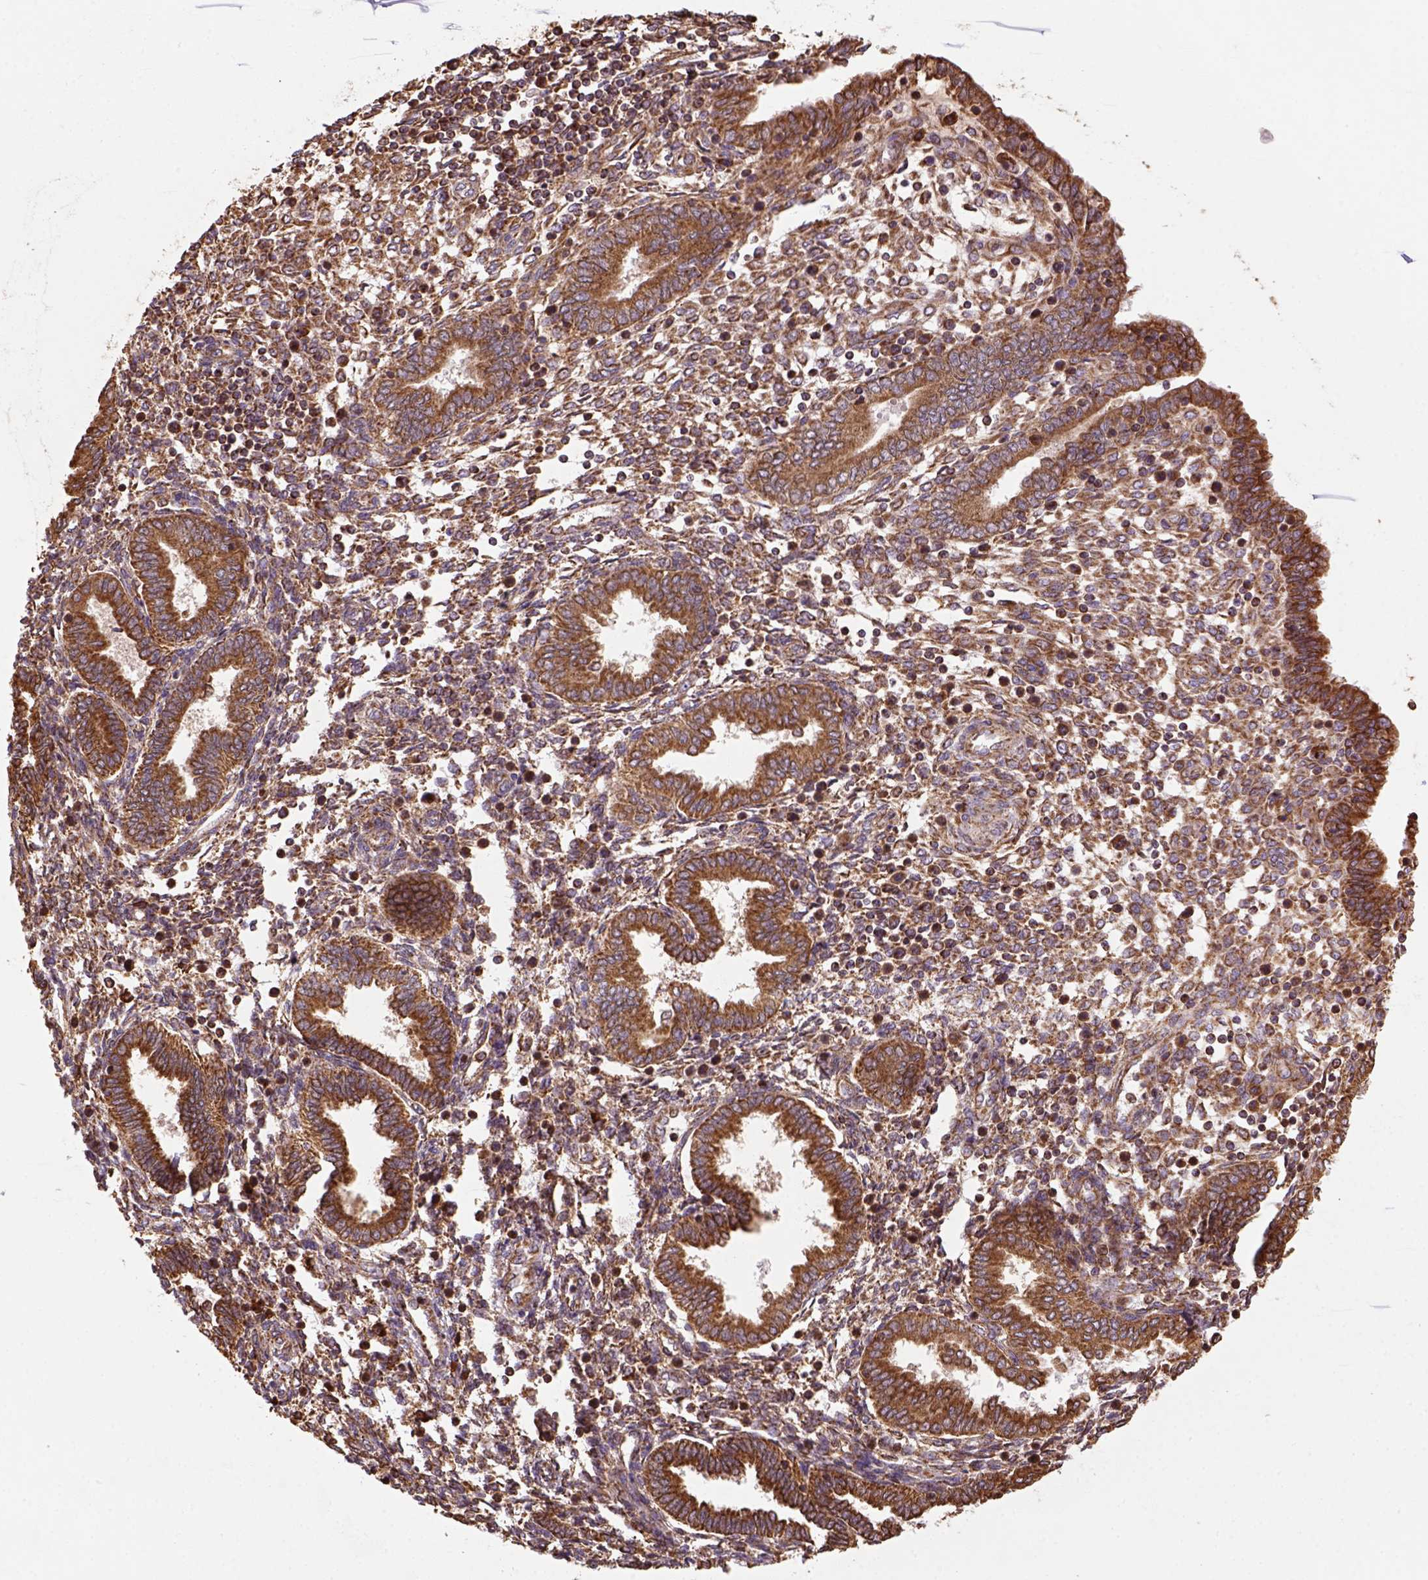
{"staining": {"intensity": "moderate", "quantity": ">75%", "location": "cytoplasmic/membranous"}, "tissue": "endometrium", "cell_type": "Cells in endometrial stroma", "image_type": "normal", "snomed": [{"axis": "morphology", "description": "Normal tissue, NOS"}, {"axis": "topography", "description": "Endometrium"}], "caption": "Brown immunohistochemical staining in normal endometrium exhibits moderate cytoplasmic/membranous staining in approximately >75% of cells in endometrial stroma.", "gene": "MAPK8IP3", "patient": {"sex": "female", "age": 42}}